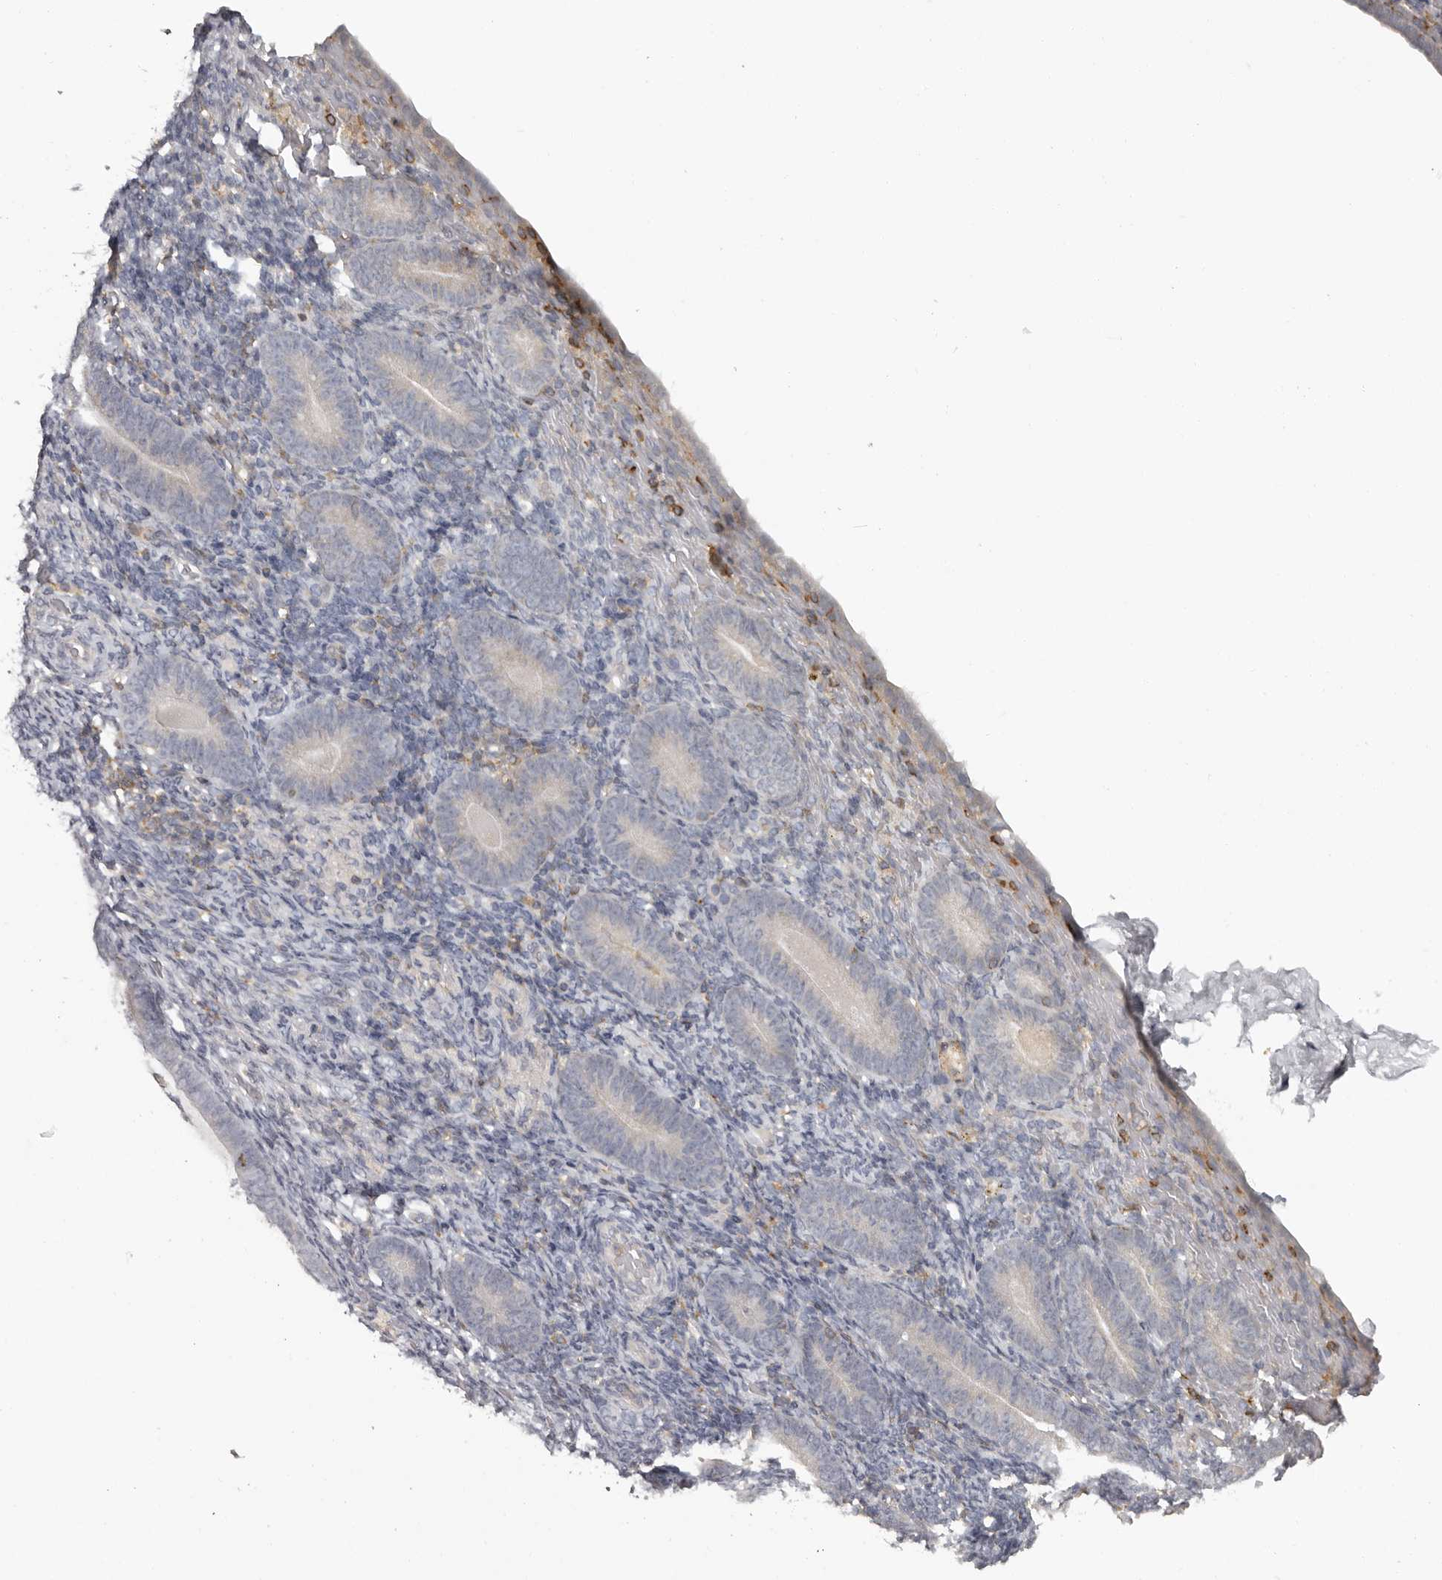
{"staining": {"intensity": "negative", "quantity": "none", "location": "none"}, "tissue": "endometrium", "cell_type": "Cells in endometrial stroma", "image_type": "normal", "snomed": [{"axis": "morphology", "description": "Normal tissue, NOS"}, {"axis": "topography", "description": "Endometrium"}], "caption": "Cells in endometrial stroma are negative for brown protein staining in benign endometrium. The staining is performed using DAB (3,3'-diaminobenzidine) brown chromogen with nuclei counter-stained in using hematoxylin.", "gene": "ANKRD44", "patient": {"sex": "female", "age": 51}}